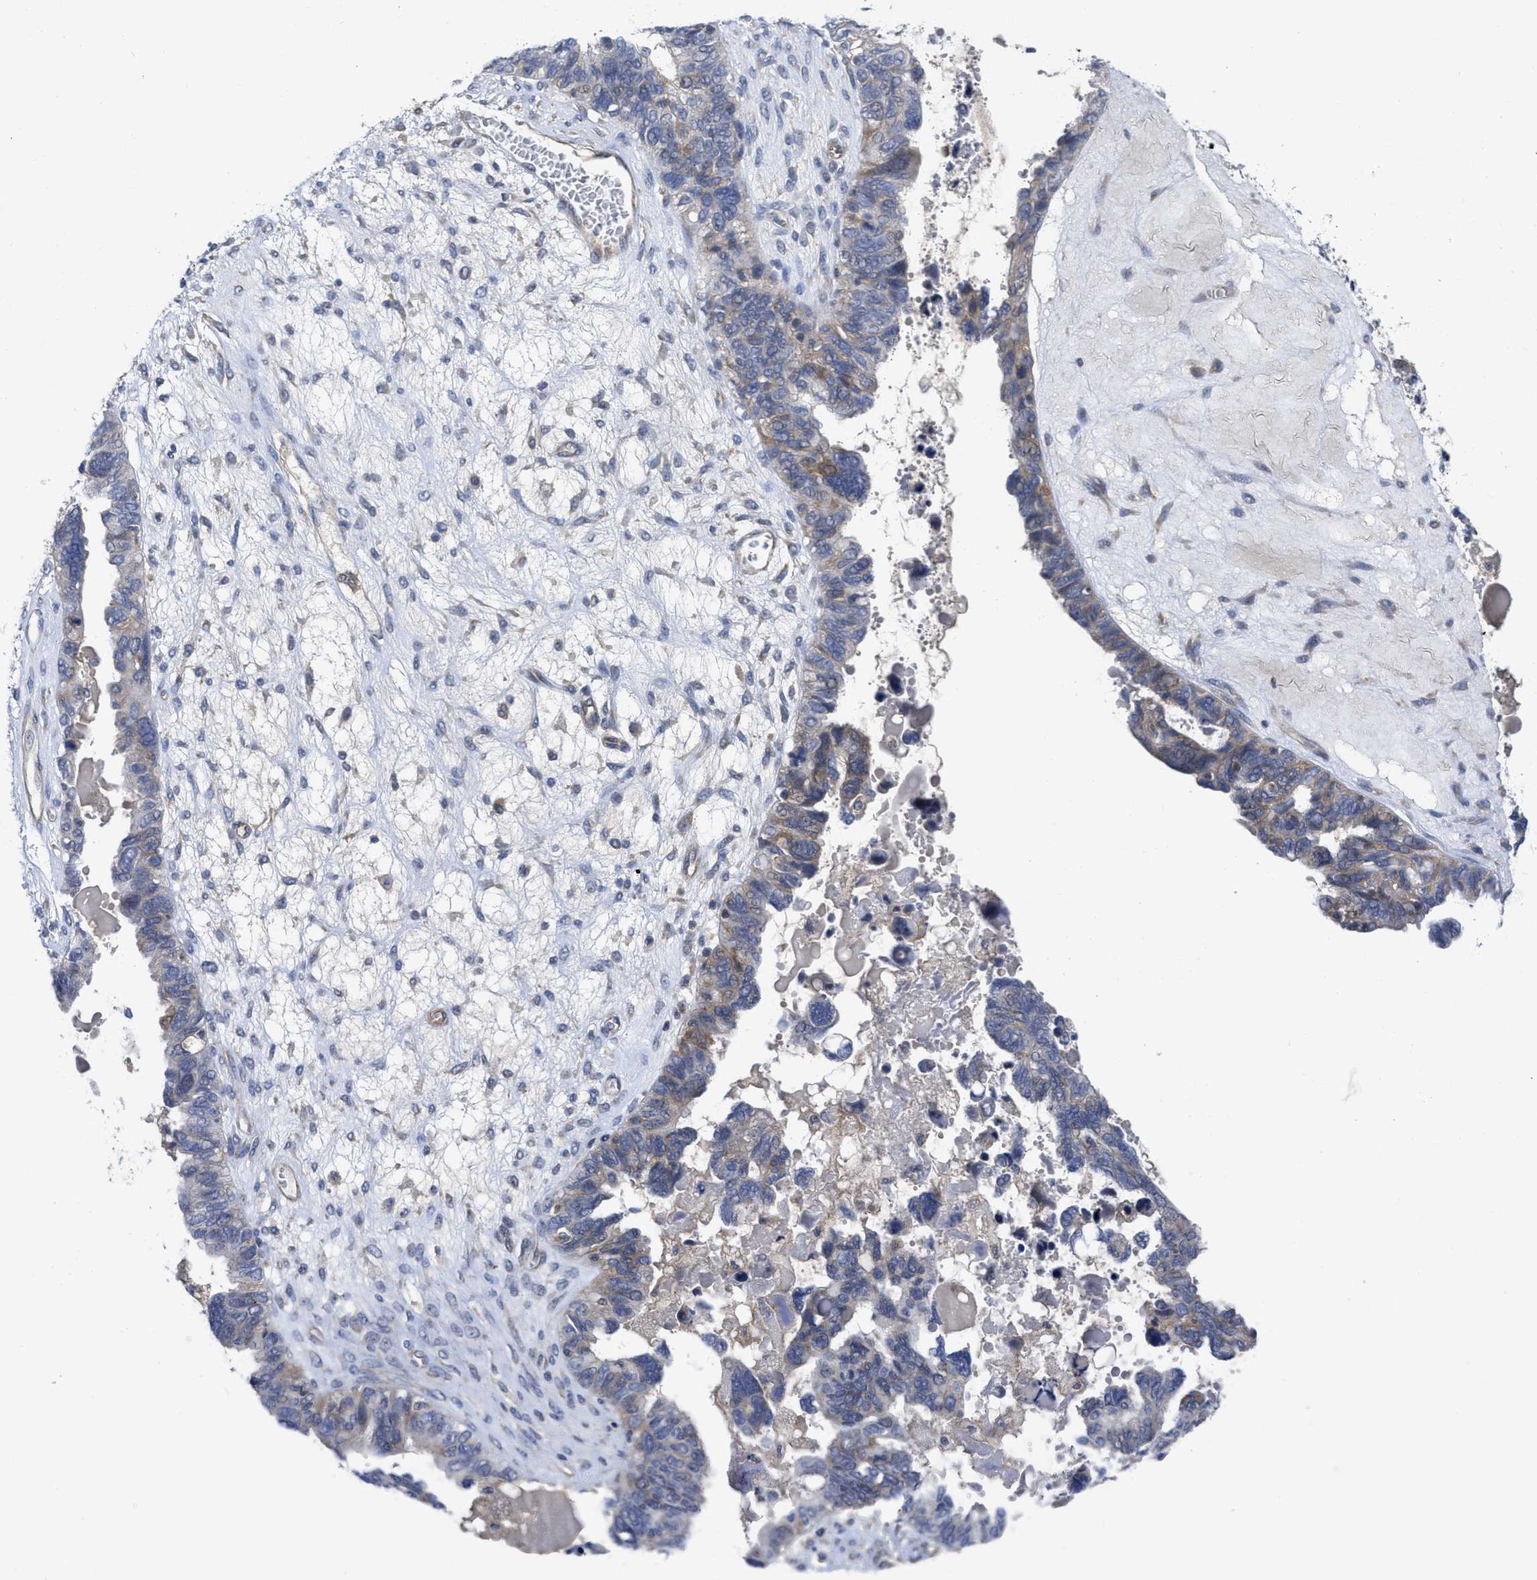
{"staining": {"intensity": "weak", "quantity": "<25%", "location": "cytoplasmic/membranous"}, "tissue": "ovarian cancer", "cell_type": "Tumor cells", "image_type": "cancer", "snomed": [{"axis": "morphology", "description": "Cystadenocarcinoma, serous, NOS"}, {"axis": "topography", "description": "Ovary"}], "caption": "Immunohistochemistry (IHC) histopathology image of neoplastic tissue: human ovarian cancer (serous cystadenocarcinoma) stained with DAB shows no significant protein expression in tumor cells.", "gene": "ARHGEF26", "patient": {"sex": "female", "age": 79}}